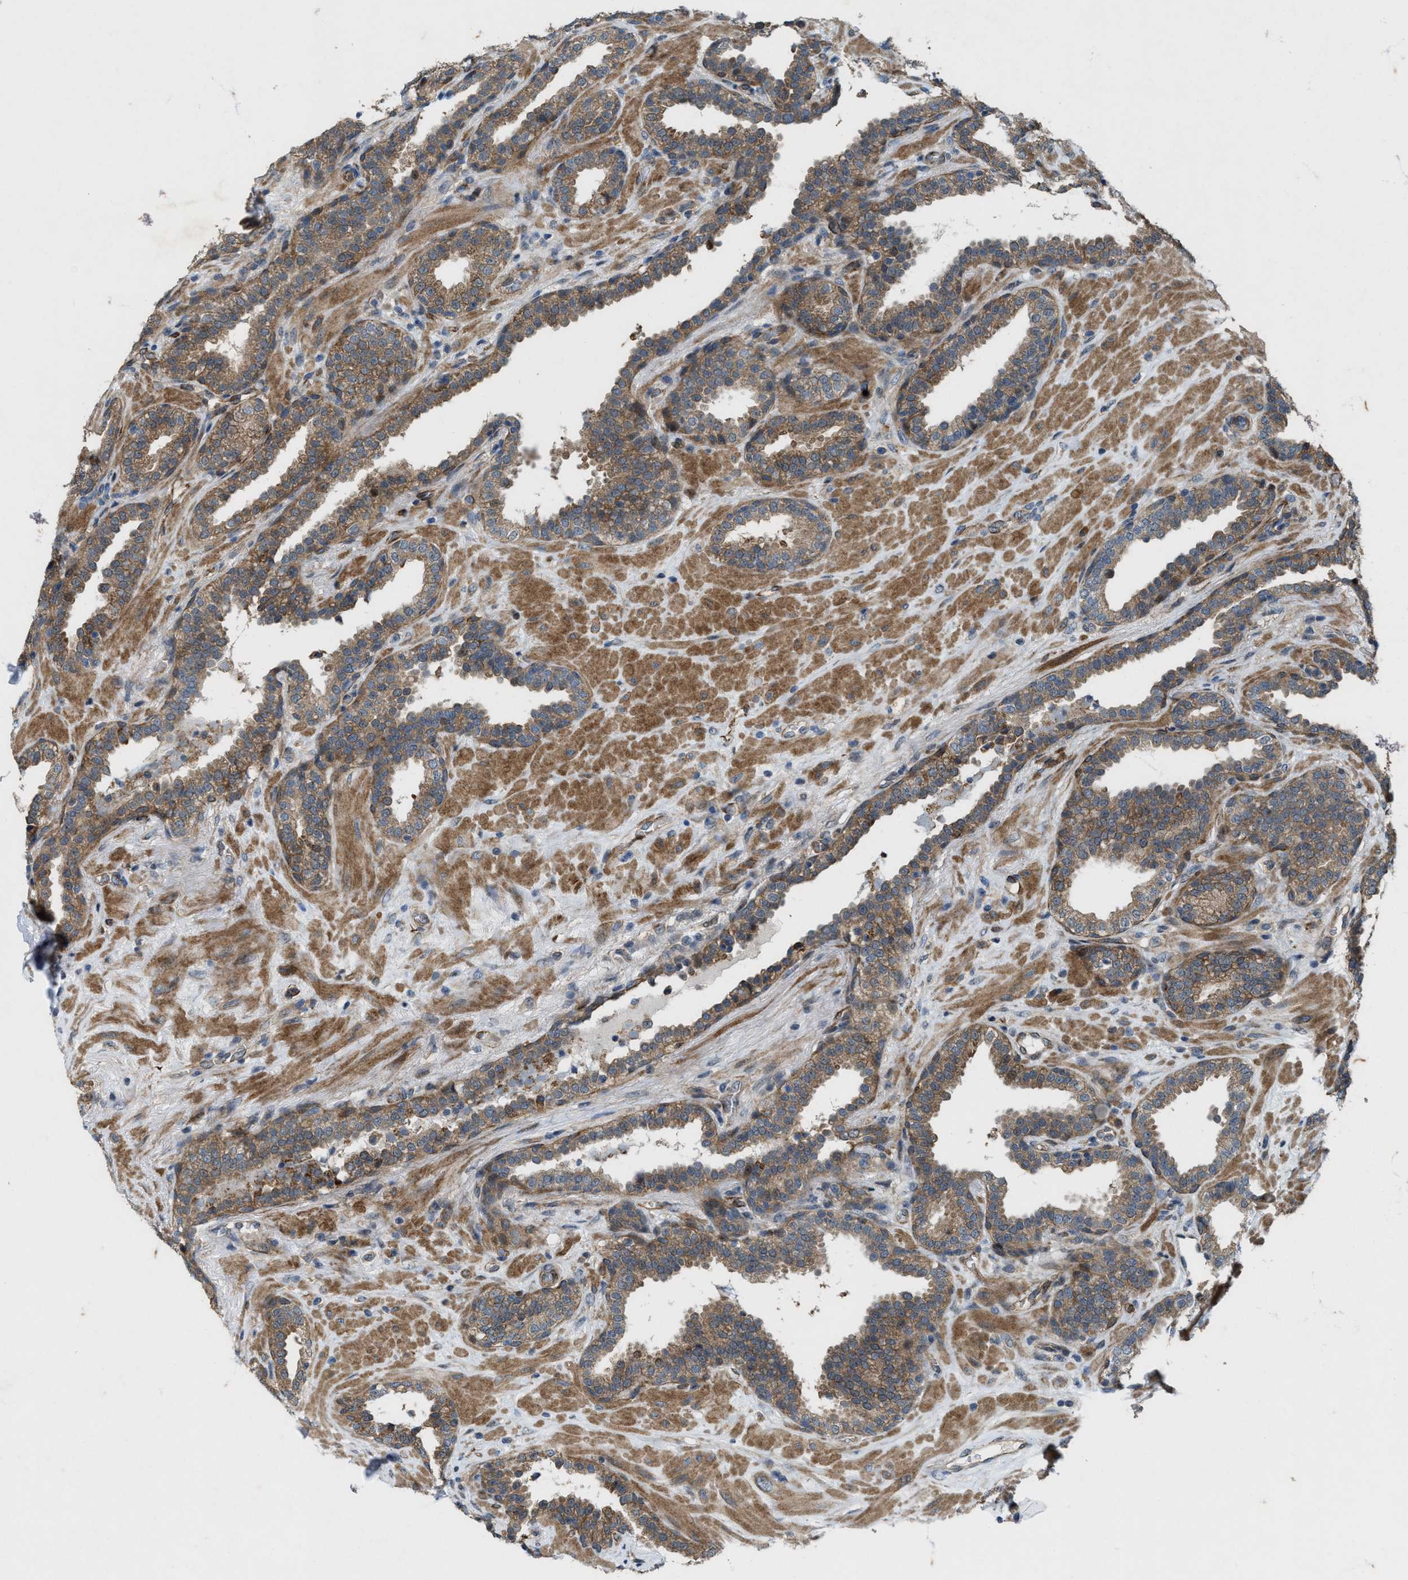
{"staining": {"intensity": "moderate", "quantity": "25%-75%", "location": "cytoplasmic/membranous"}, "tissue": "prostate", "cell_type": "Glandular cells", "image_type": "normal", "snomed": [{"axis": "morphology", "description": "Normal tissue, NOS"}, {"axis": "topography", "description": "Prostate"}], "caption": "Prostate was stained to show a protein in brown. There is medium levels of moderate cytoplasmic/membranous expression in about 25%-75% of glandular cells.", "gene": "LRRC72", "patient": {"sex": "male", "age": 51}}